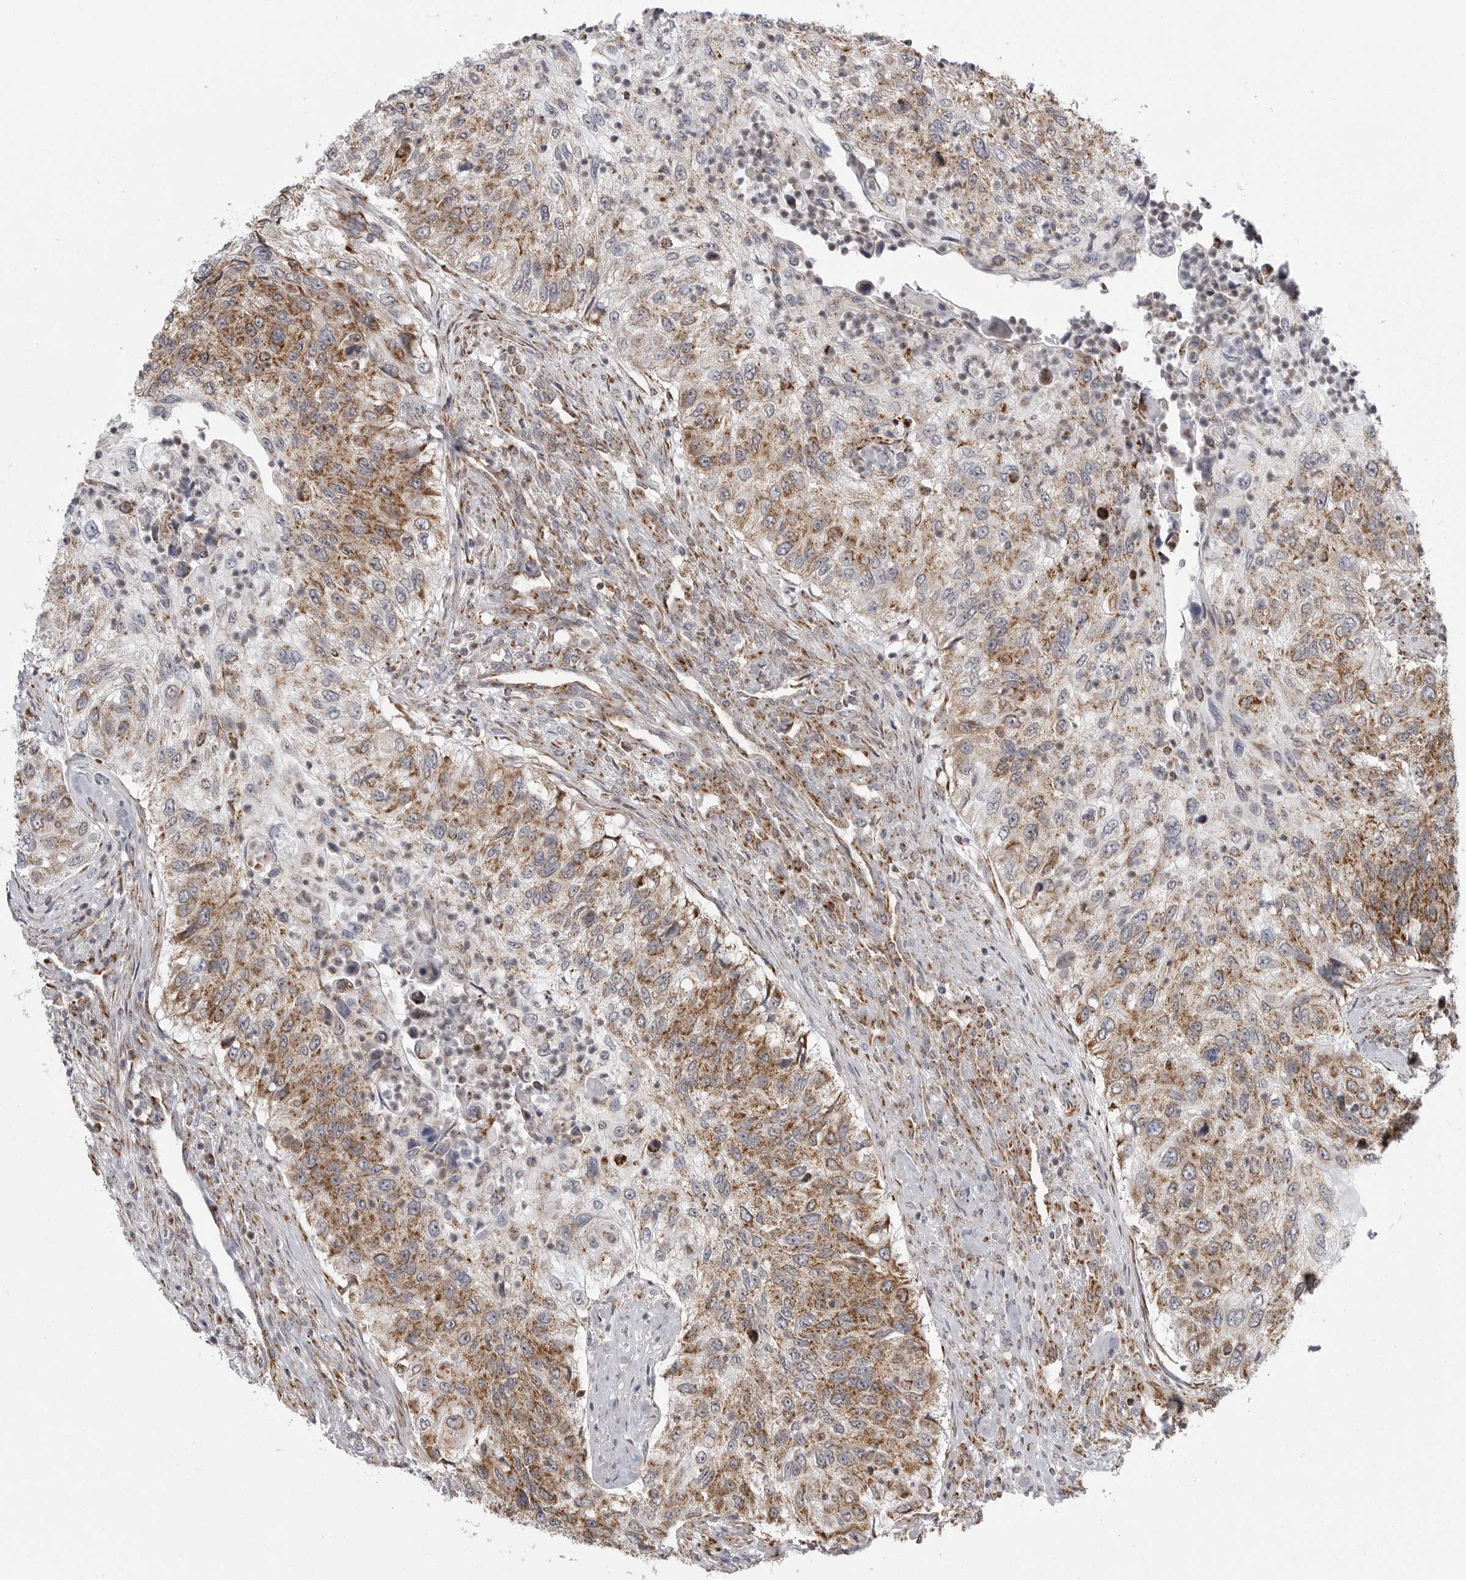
{"staining": {"intensity": "moderate", "quantity": ">75%", "location": "cytoplasmic/membranous"}, "tissue": "urothelial cancer", "cell_type": "Tumor cells", "image_type": "cancer", "snomed": [{"axis": "morphology", "description": "Urothelial carcinoma, High grade"}, {"axis": "topography", "description": "Urinary bladder"}], "caption": "IHC photomicrograph of urothelial cancer stained for a protein (brown), which exhibits medium levels of moderate cytoplasmic/membranous expression in approximately >75% of tumor cells.", "gene": "FH", "patient": {"sex": "female", "age": 60}}